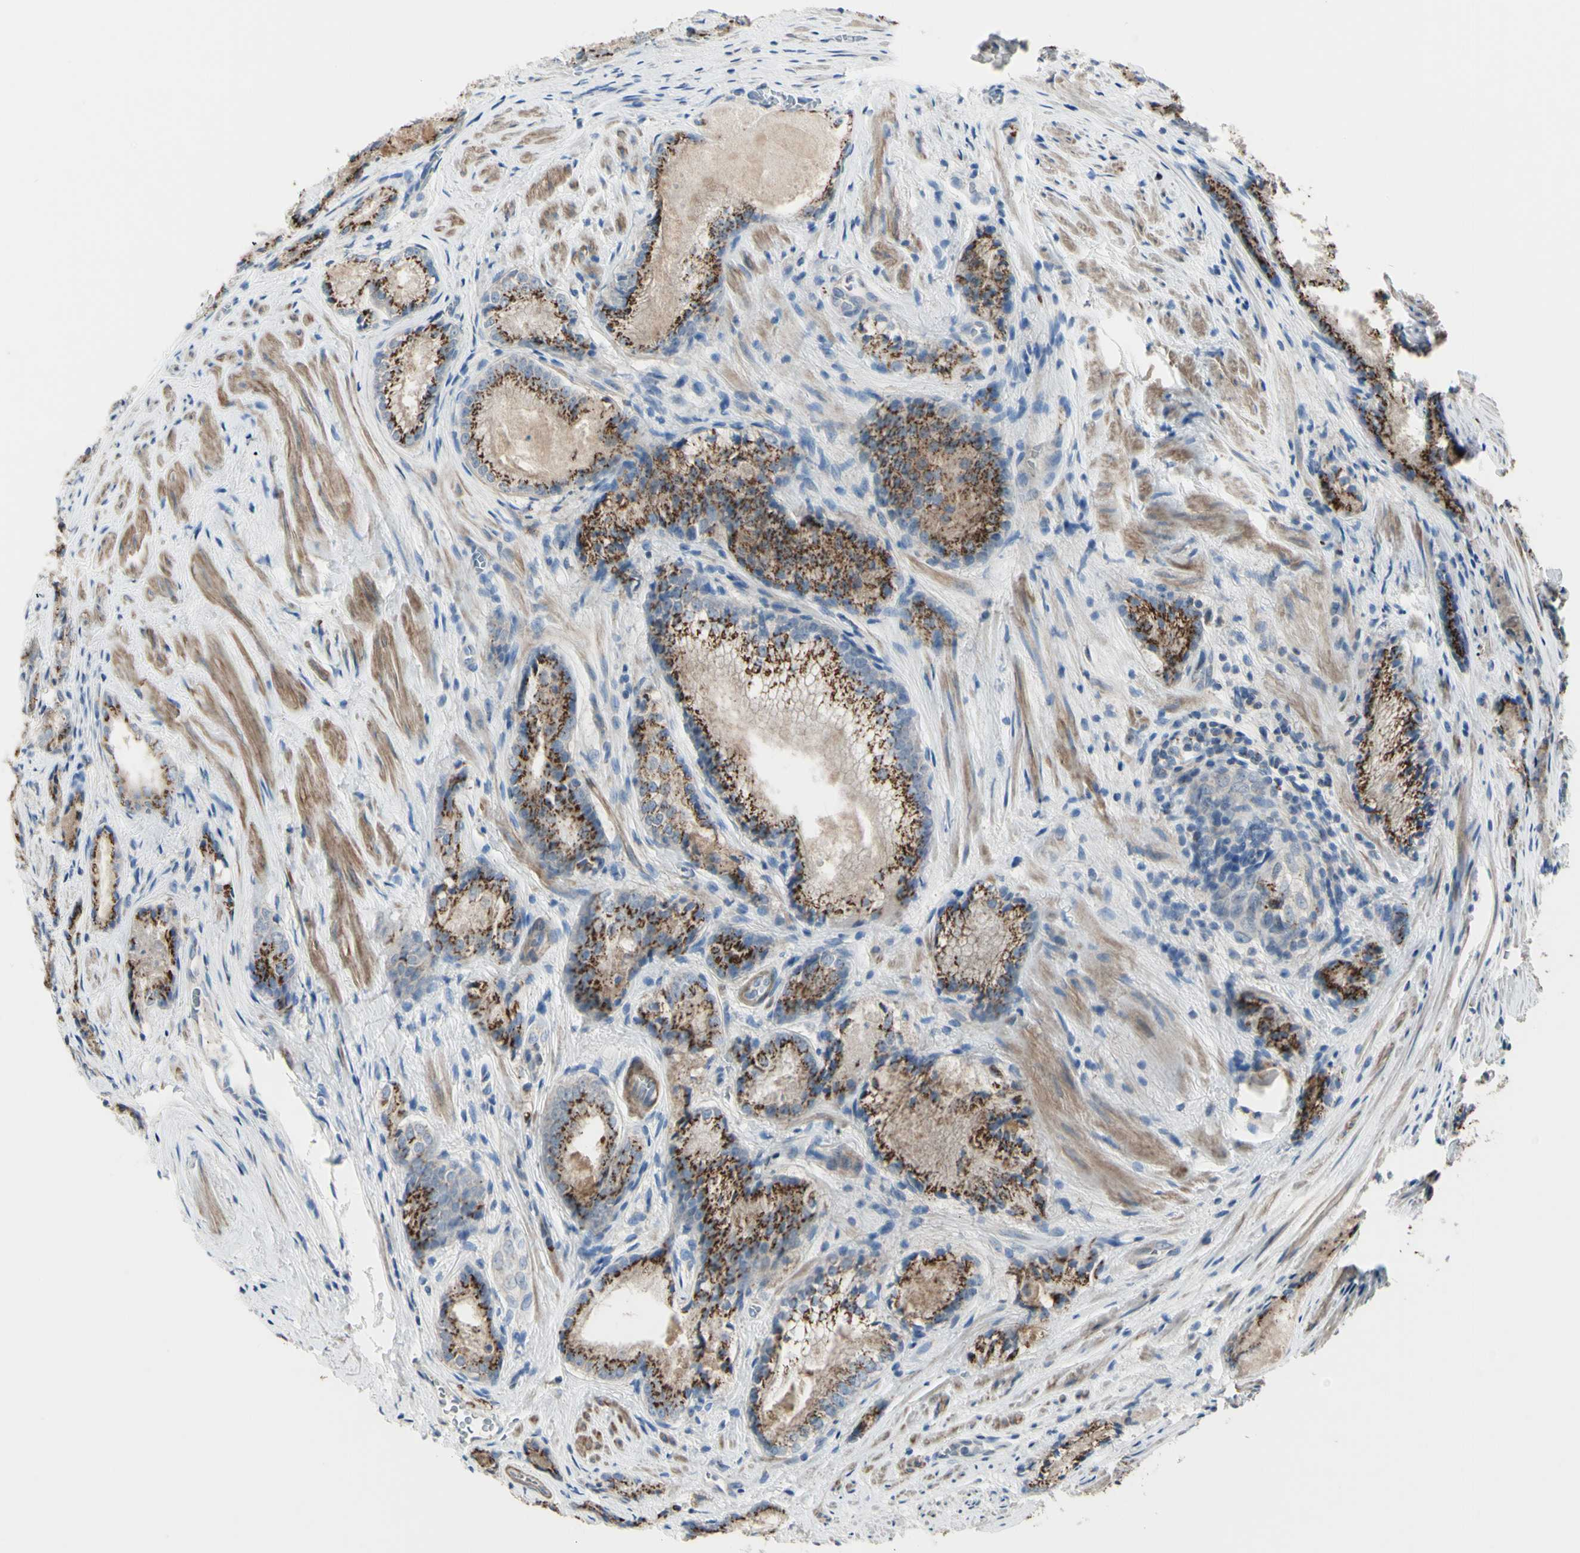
{"staining": {"intensity": "moderate", "quantity": ">75%", "location": "cytoplasmic/membranous"}, "tissue": "prostate cancer", "cell_type": "Tumor cells", "image_type": "cancer", "snomed": [{"axis": "morphology", "description": "Adenocarcinoma, Low grade"}, {"axis": "topography", "description": "Prostate"}], "caption": "Brown immunohistochemical staining in human low-grade adenocarcinoma (prostate) reveals moderate cytoplasmic/membranous expression in about >75% of tumor cells. The staining was performed using DAB (3,3'-diaminobenzidine) to visualize the protein expression in brown, while the nuclei were stained in blue with hematoxylin (Magnification: 20x).", "gene": "B4GALT3", "patient": {"sex": "male", "age": 60}}